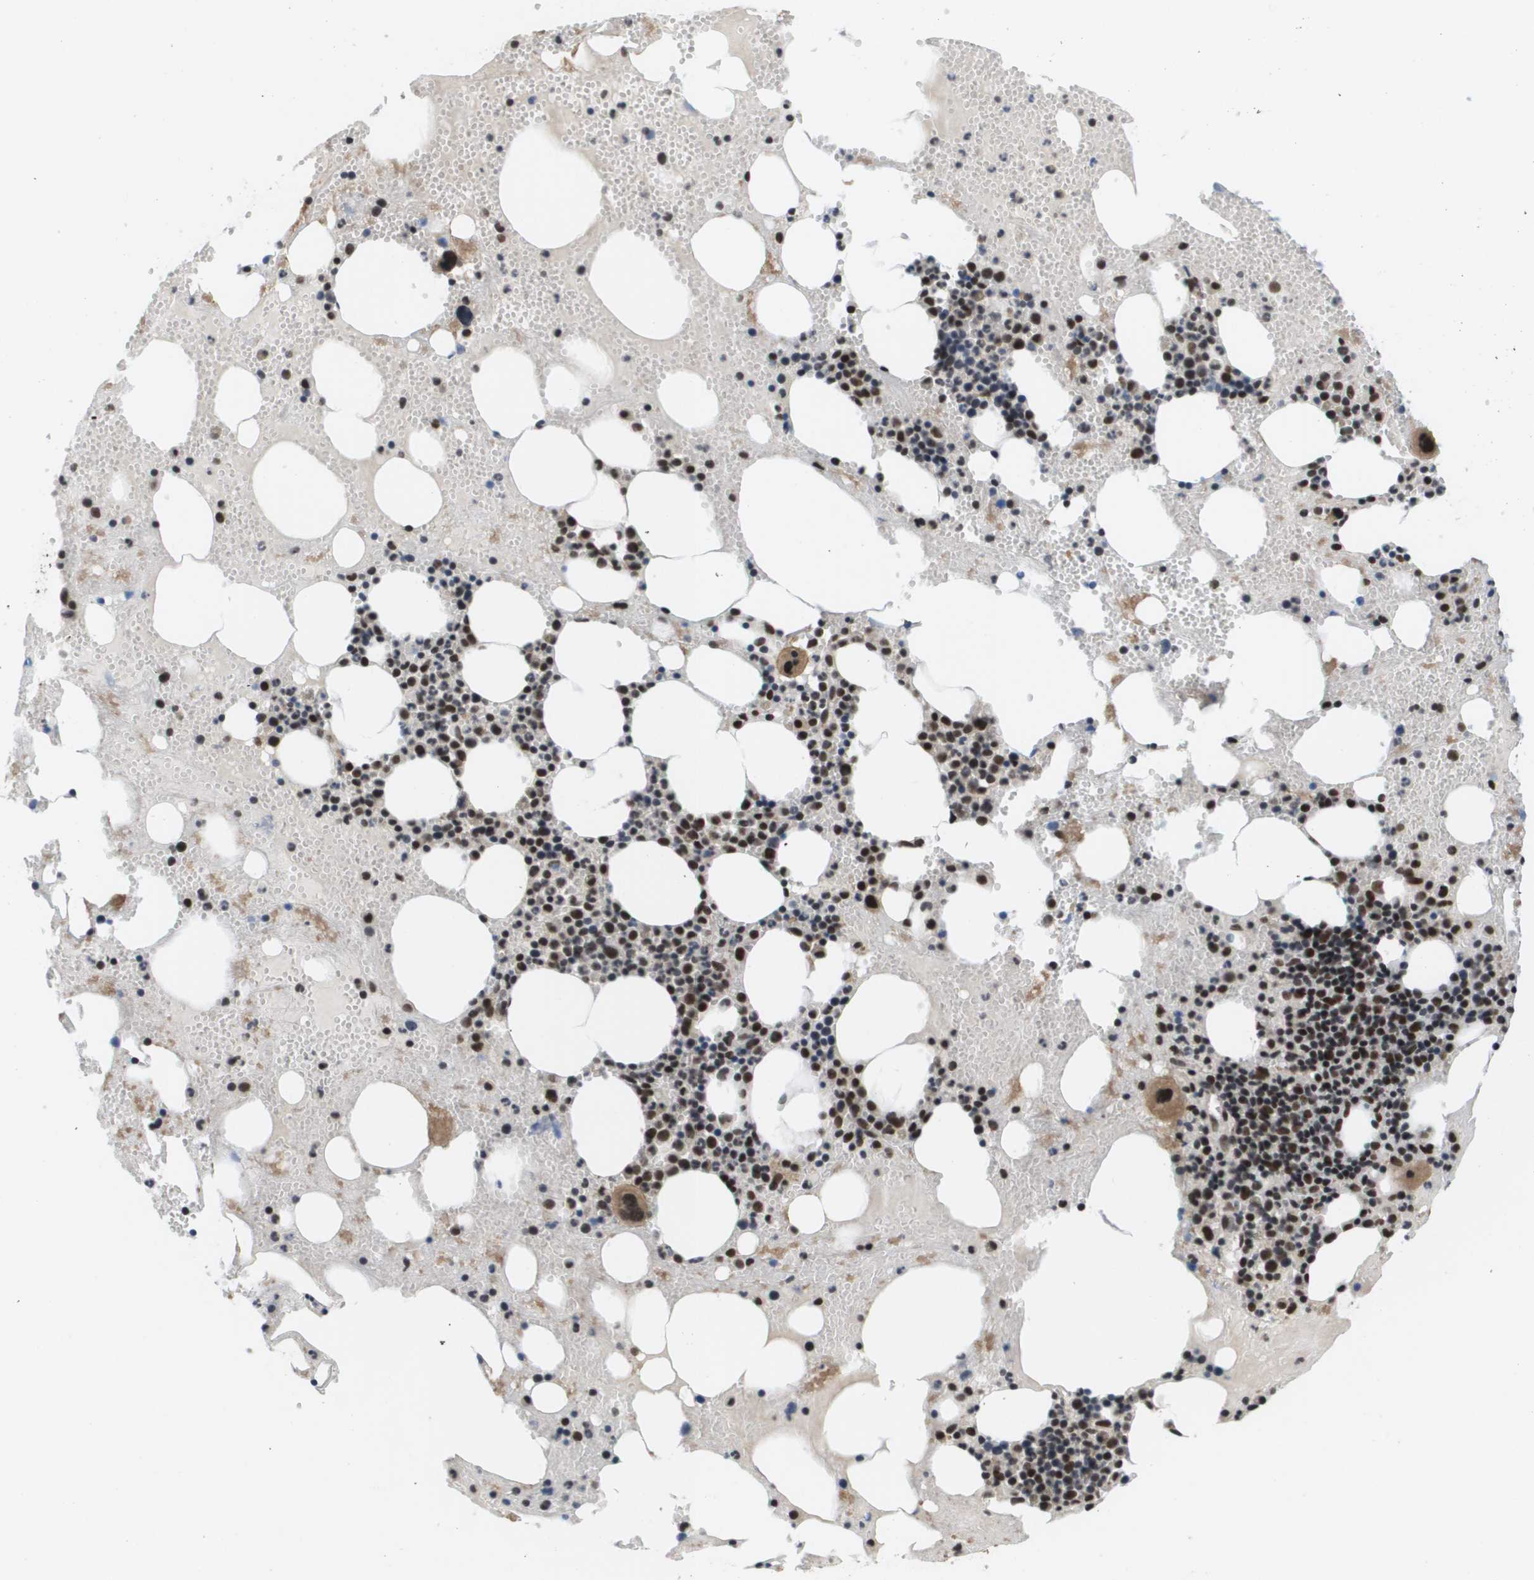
{"staining": {"intensity": "moderate", "quantity": "25%-75%", "location": "cytoplasmic/membranous,nuclear"}, "tissue": "bone marrow", "cell_type": "Hematopoietic cells", "image_type": "normal", "snomed": [{"axis": "morphology", "description": "Normal tissue, NOS"}, {"axis": "morphology", "description": "Inflammation, NOS"}, {"axis": "topography", "description": "Bone marrow"}], "caption": "There is medium levels of moderate cytoplasmic/membranous,nuclear positivity in hematopoietic cells of unremarkable bone marrow, as demonstrated by immunohistochemical staining (brown color).", "gene": "PRCC", "patient": {"sex": "female", "age": 17}}